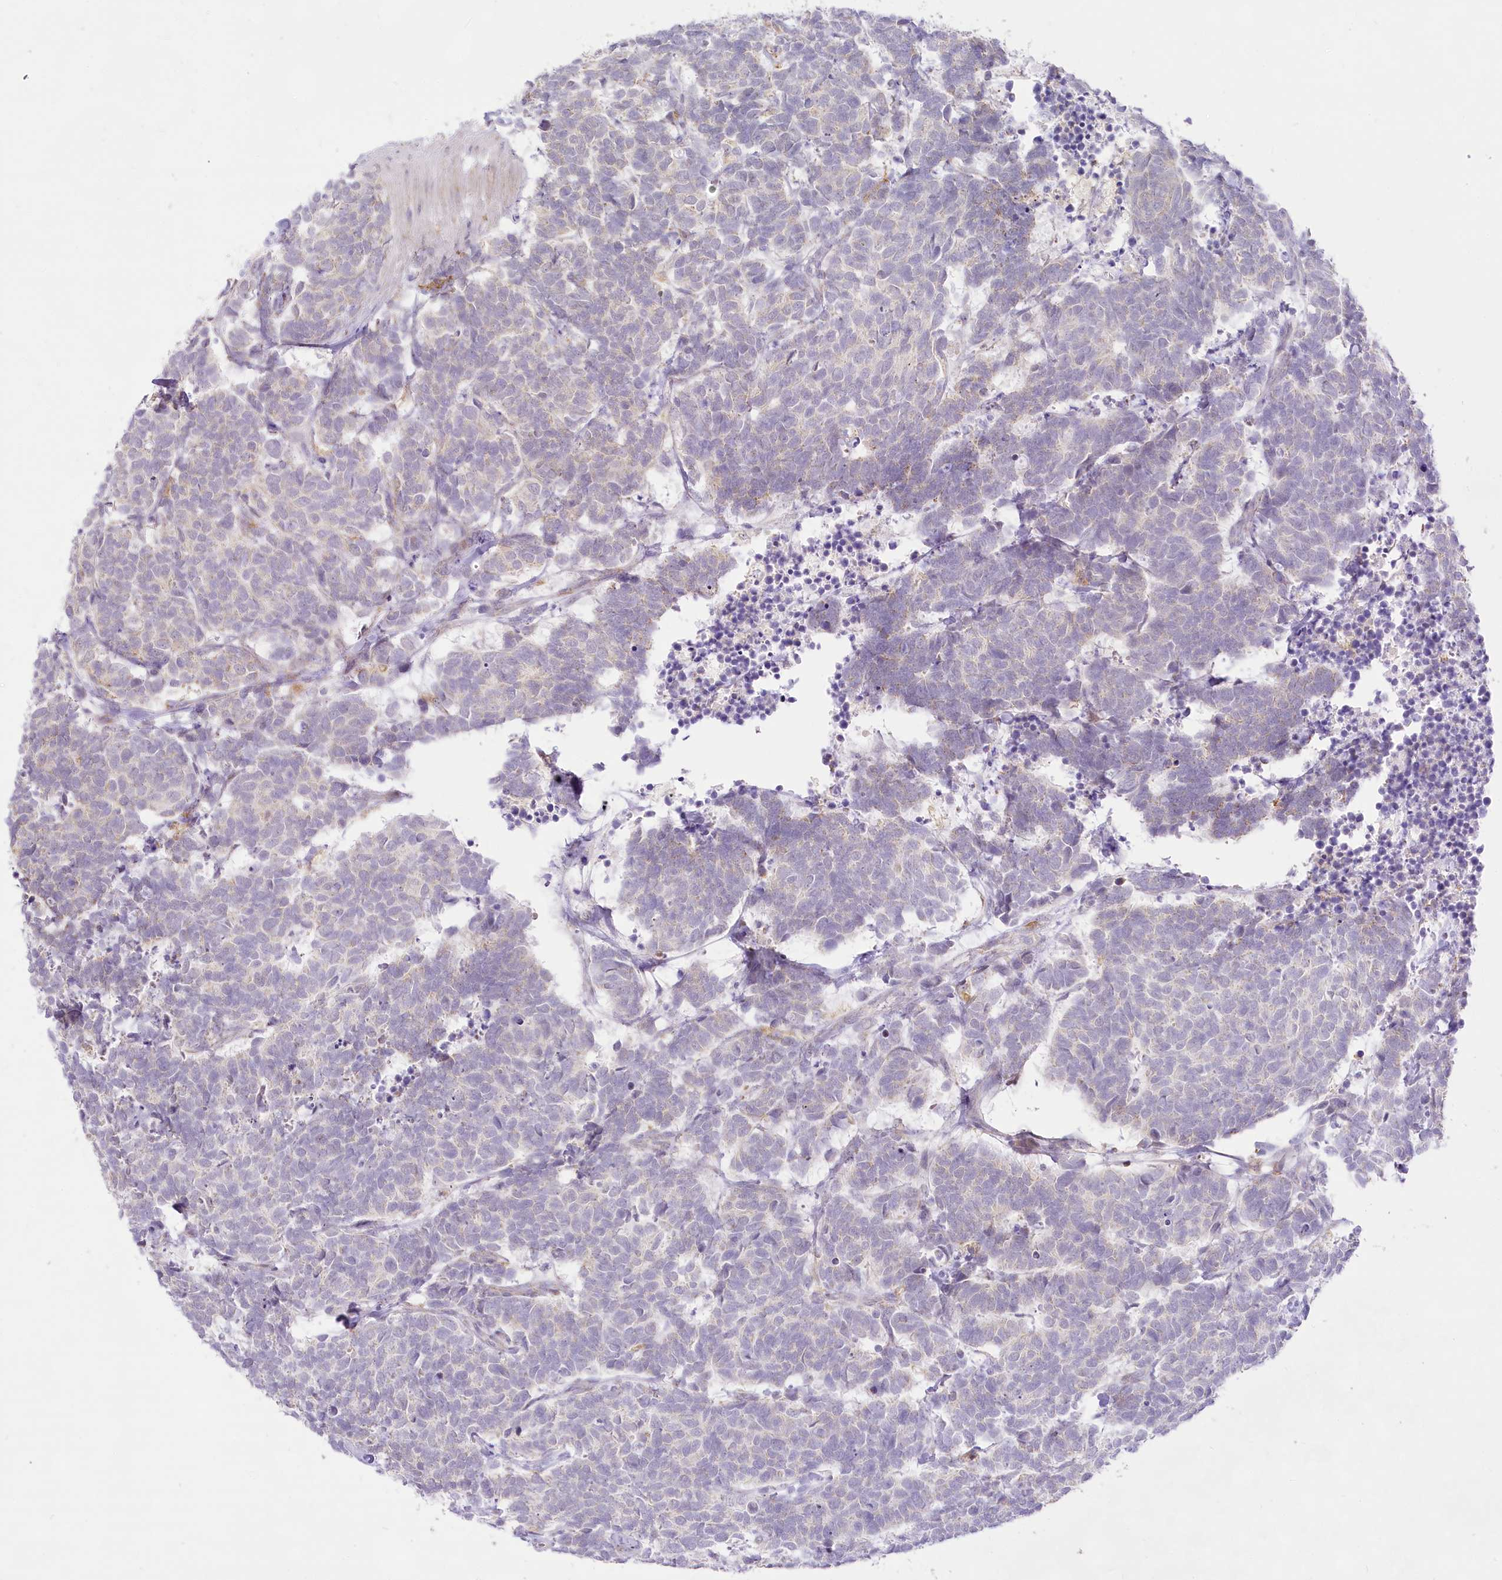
{"staining": {"intensity": "negative", "quantity": "none", "location": "none"}, "tissue": "carcinoid", "cell_type": "Tumor cells", "image_type": "cancer", "snomed": [{"axis": "morphology", "description": "Carcinoma, NOS"}, {"axis": "morphology", "description": "Carcinoid, malignant, NOS"}, {"axis": "topography", "description": "Urinary bladder"}], "caption": "This histopathology image is of carcinoid stained with IHC to label a protein in brown with the nuclei are counter-stained blue. There is no expression in tumor cells. The staining was performed using DAB to visualize the protein expression in brown, while the nuclei were stained in blue with hematoxylin (Magnification: 20x).", "gene": "CCDC30", "patient": {"sex": "male", "age": 57}}